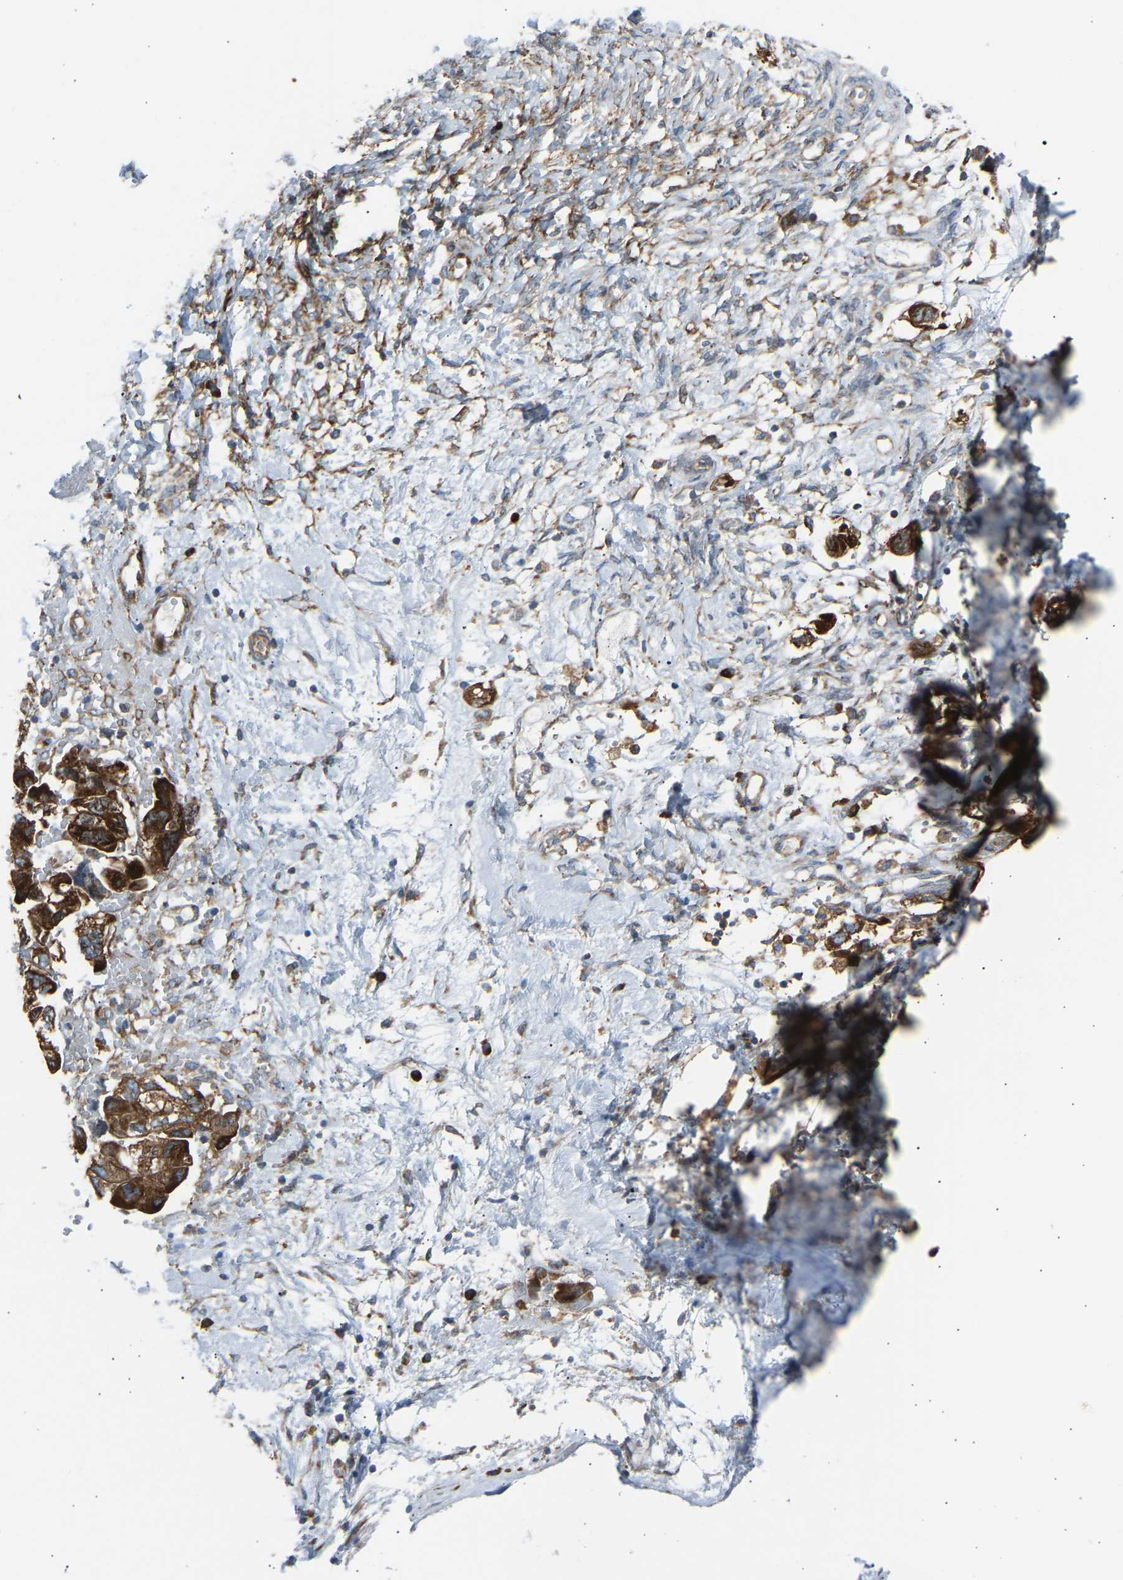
{"staining": {"intensity": "strong", "quantity": ">75%", "location": "cytoplasmic/membranous"}, "tissue": "ovarian cancer", "cell_type": "Tumor cells", "image_type": "cancer", "snomed": [{"axis": "morphology", "description": "Carcinoma, NOS"}, {"axis": "morphology", "description": "Cystadenocarcinoma, serous, NOS"}, {"axis": "topography", "description": "Ovary"}], "caption": "Brown immunohistochemical staining in ovarian cancer shows strong cytoplasmic/membranous positivity in approximately >75% of tumor cells.", "gene": "VPS41", "patient": {"sex": "female", "age": 69}}